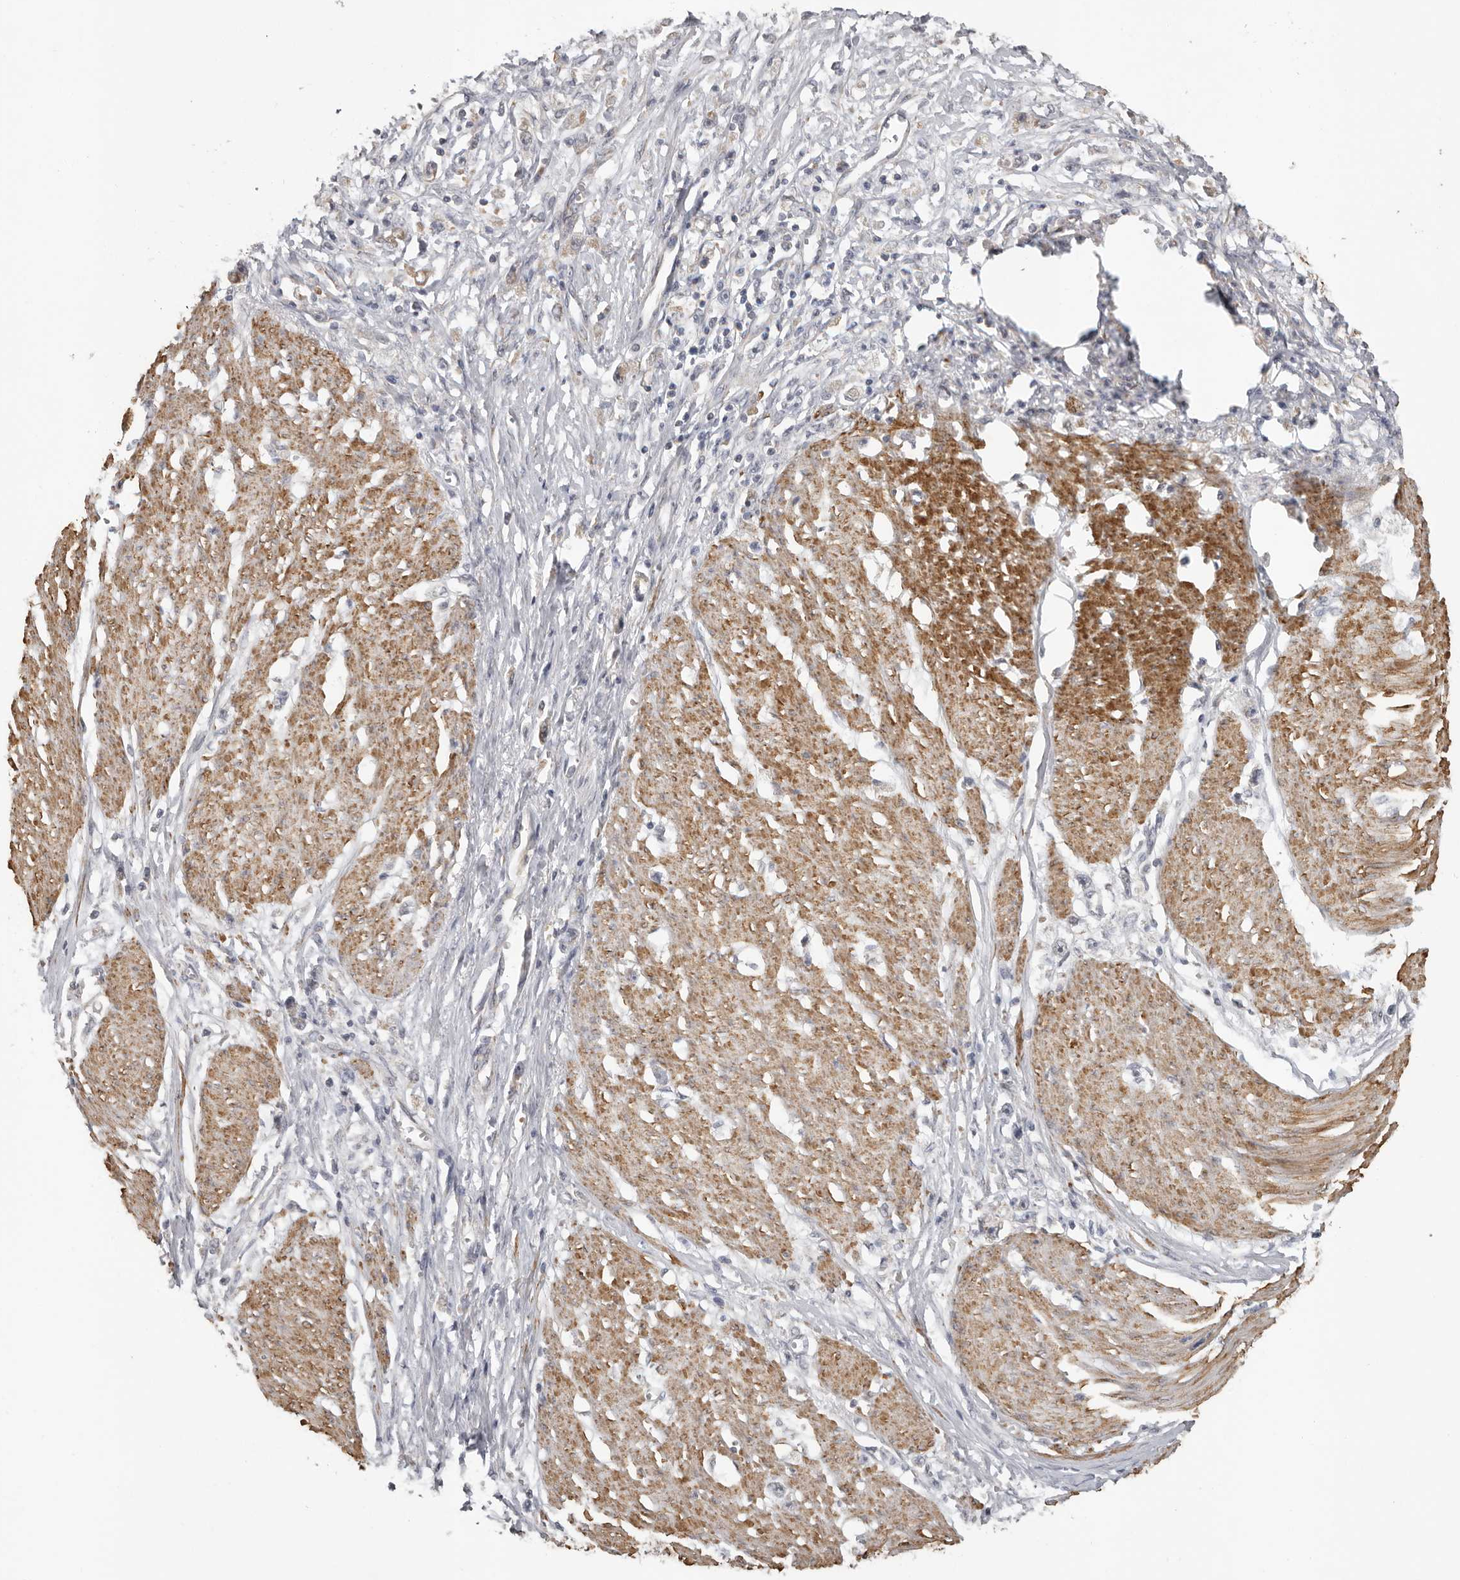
{"staining": {"intensity": "negative", "quantity": "none", "location": "none"}, "tissue": "stomach cancer", "cell_type": "Tumor cells", "image_type": "cancer", "snomed": [{"axis": "morphology", "description": "Adenocarcinoma, NOS"}, {"axis": "topography", "description": "Stomach"}], "caption": "Tumor cells show no significant positivity in adenocarcinoma (stomach).", "gene": "UNK", "patient": {"sex": "female", "age": 59}}